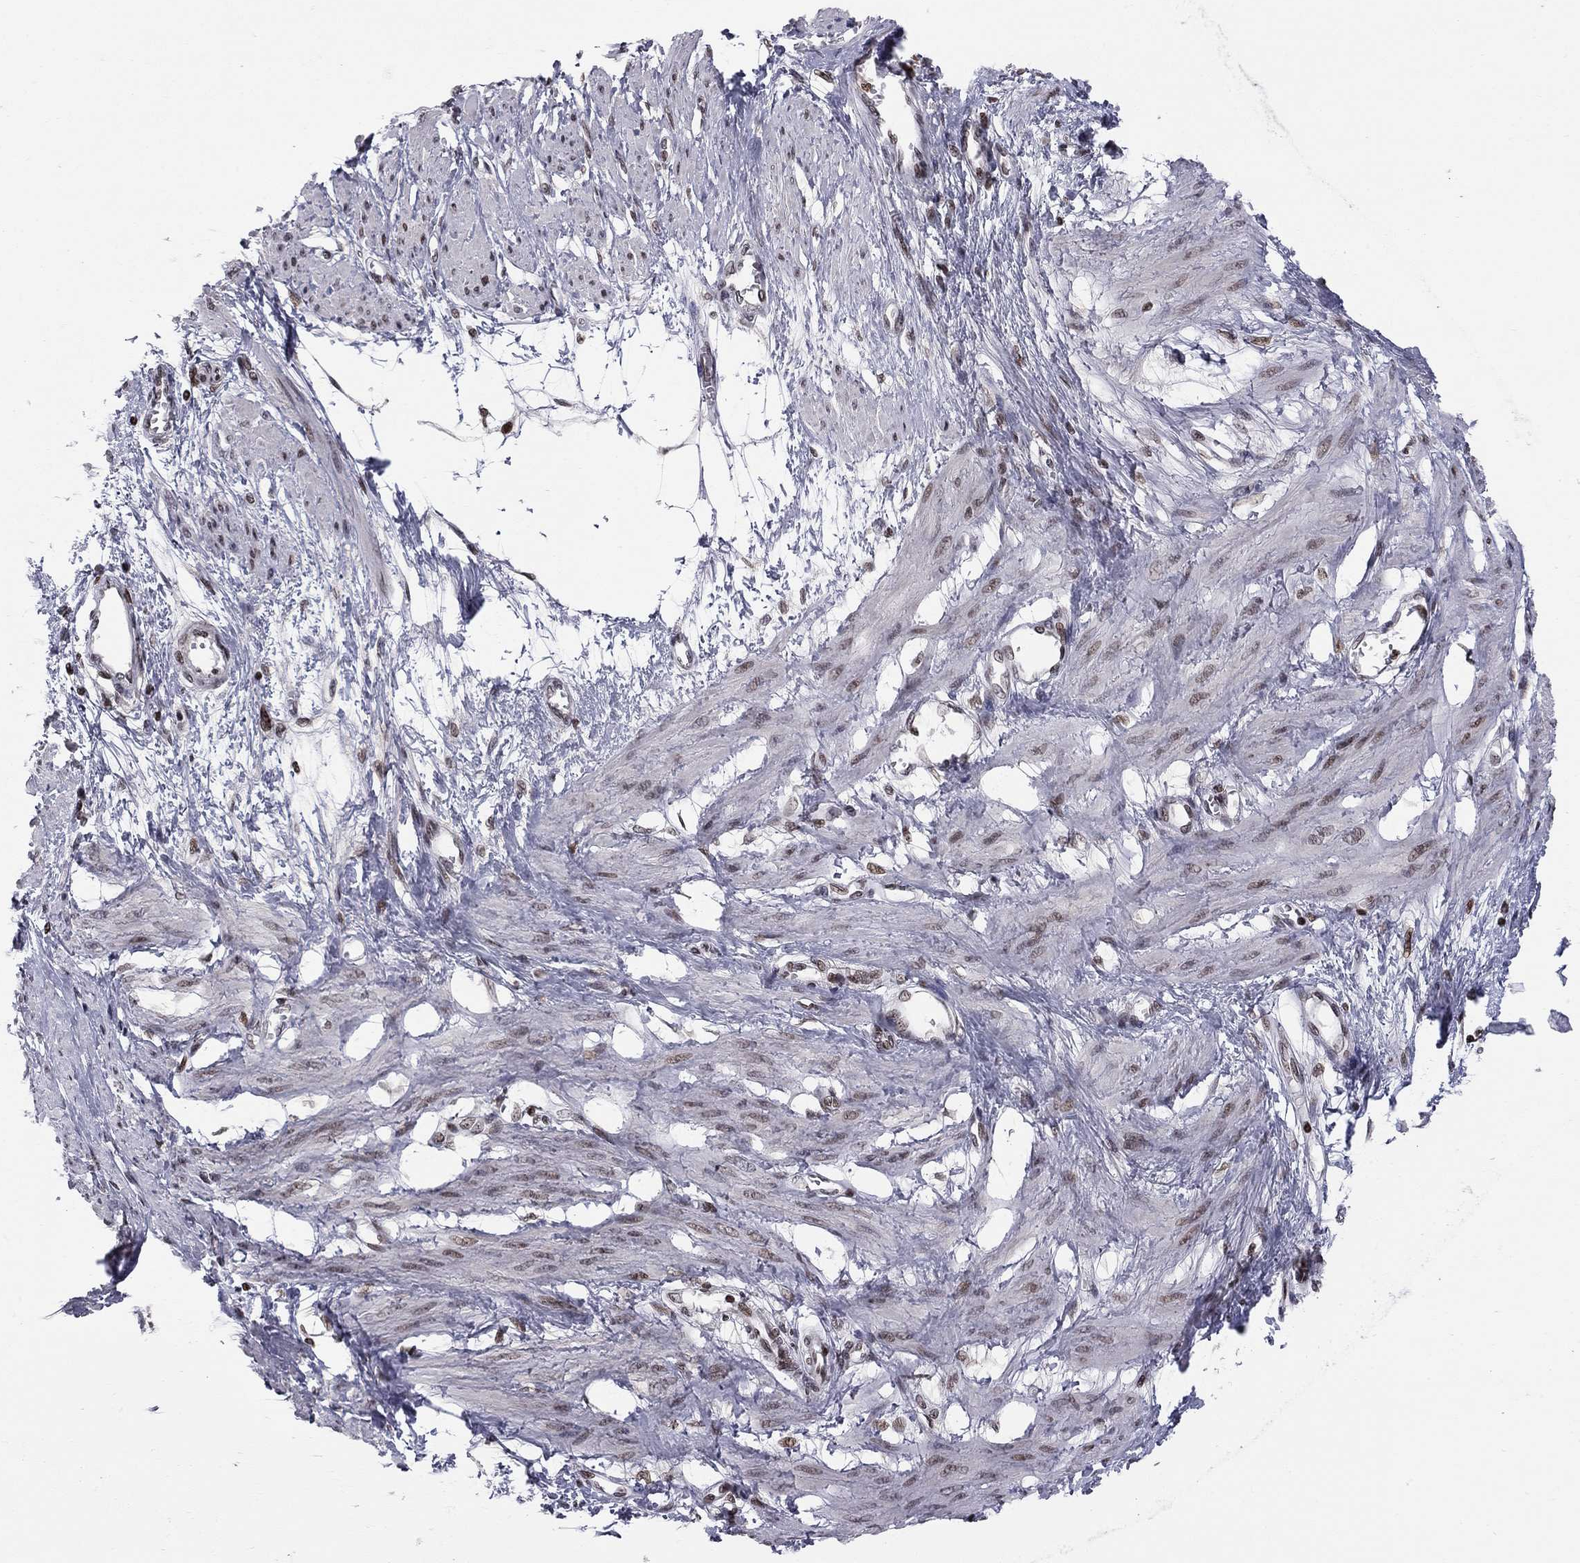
{"staining": {"intensity": "moderate", "quantity": "25%-75%", "location": "nuclear"}, "tissue": "smooth muscle", "cell_type": "Smooth muscle cells", "image_type": "normal", "snomed": [{"axis": "morphology", "description": "Normal tissue, NOS"}, {"axis": "topography", "description": "Smooth muscle"}, {"axis": "topography", "description": "Uterus"}], "caption": "Smooth muscle stained for a protein displays moderate nuclear positivity in smooth muscle cells. (Stains: DAB in brown, nuclei in blue, Microscopy: brightfield microscopy at high magnification).", "gene": "RNASEH2C", "patient": {"sex": "female", "age": 39}}